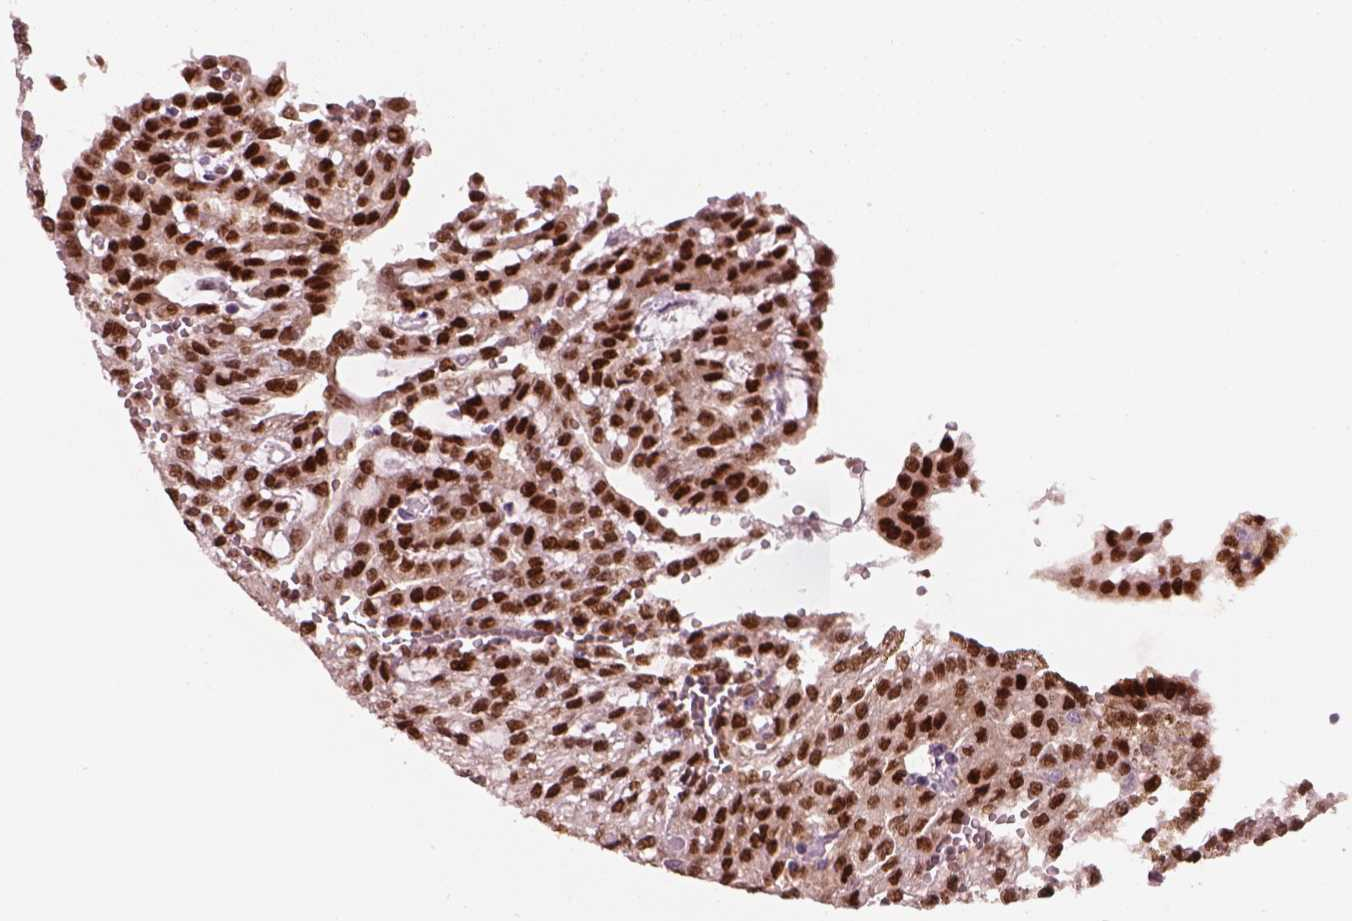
{"staining": {"intensity": "strong", "quantity": ">75%", "location": "nuclear"}, "tissue": "renal cancer", "cell_type": "Tumor cells", "image_type": "cancer", "snomed": [{"axis": "morphology", "description": "Adenocarcinoma, NOS"}, {"axis": "topography", "description": "Kidney"}], "caption": "IHC micrograph of neoplastic tissue: human renal cancer (adenocarcinoma) stained using immunohistochemistry shows high levels of strong protein expression localized specifically in the nuclear of tumor cells, appearing as a nuclear brown color.", "gene": "SOX9", "patient": {"sex": "male", "age": 63}}